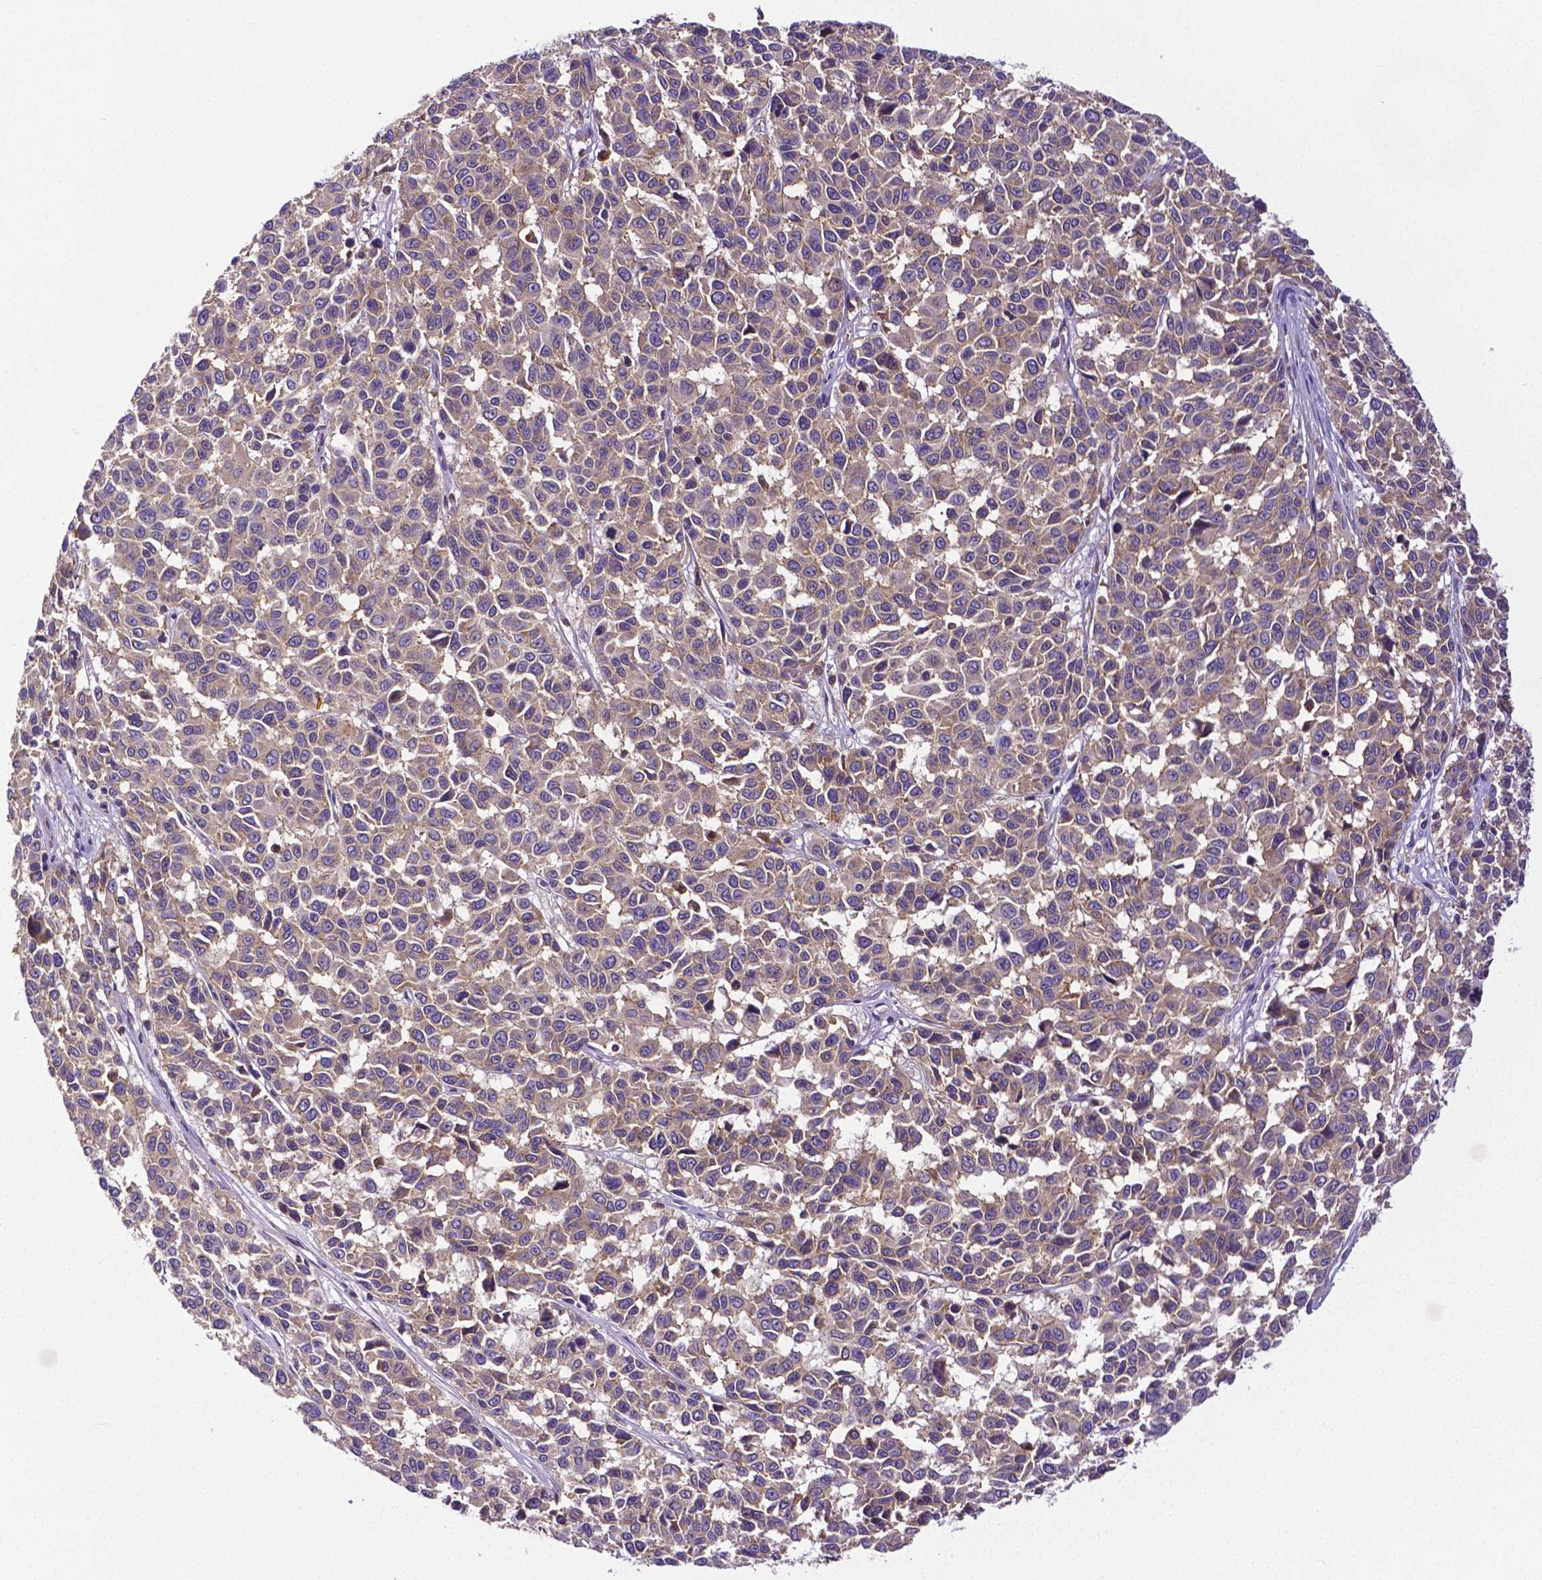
{"staining": {"intensity": "weak", "quantity": "<25%", "location": "cytoplasmic/membranous"}, "tissue": "melanoma", "cell_type": "Tumor cells", "image_type": "cancer", "snomed": [{"axis": "morphology", "description": "Malignant melanoma, NOS"}, {"axis": "topography", "description": "Skin"}], "caption": "DAB (3,3'-diaminobenzidine) immunohistochemical staining of human malignant melanoma reveals no significant expression in tumor cells.", "gene": "DICER1", "patient": {"sex": "female", "age": 66}}